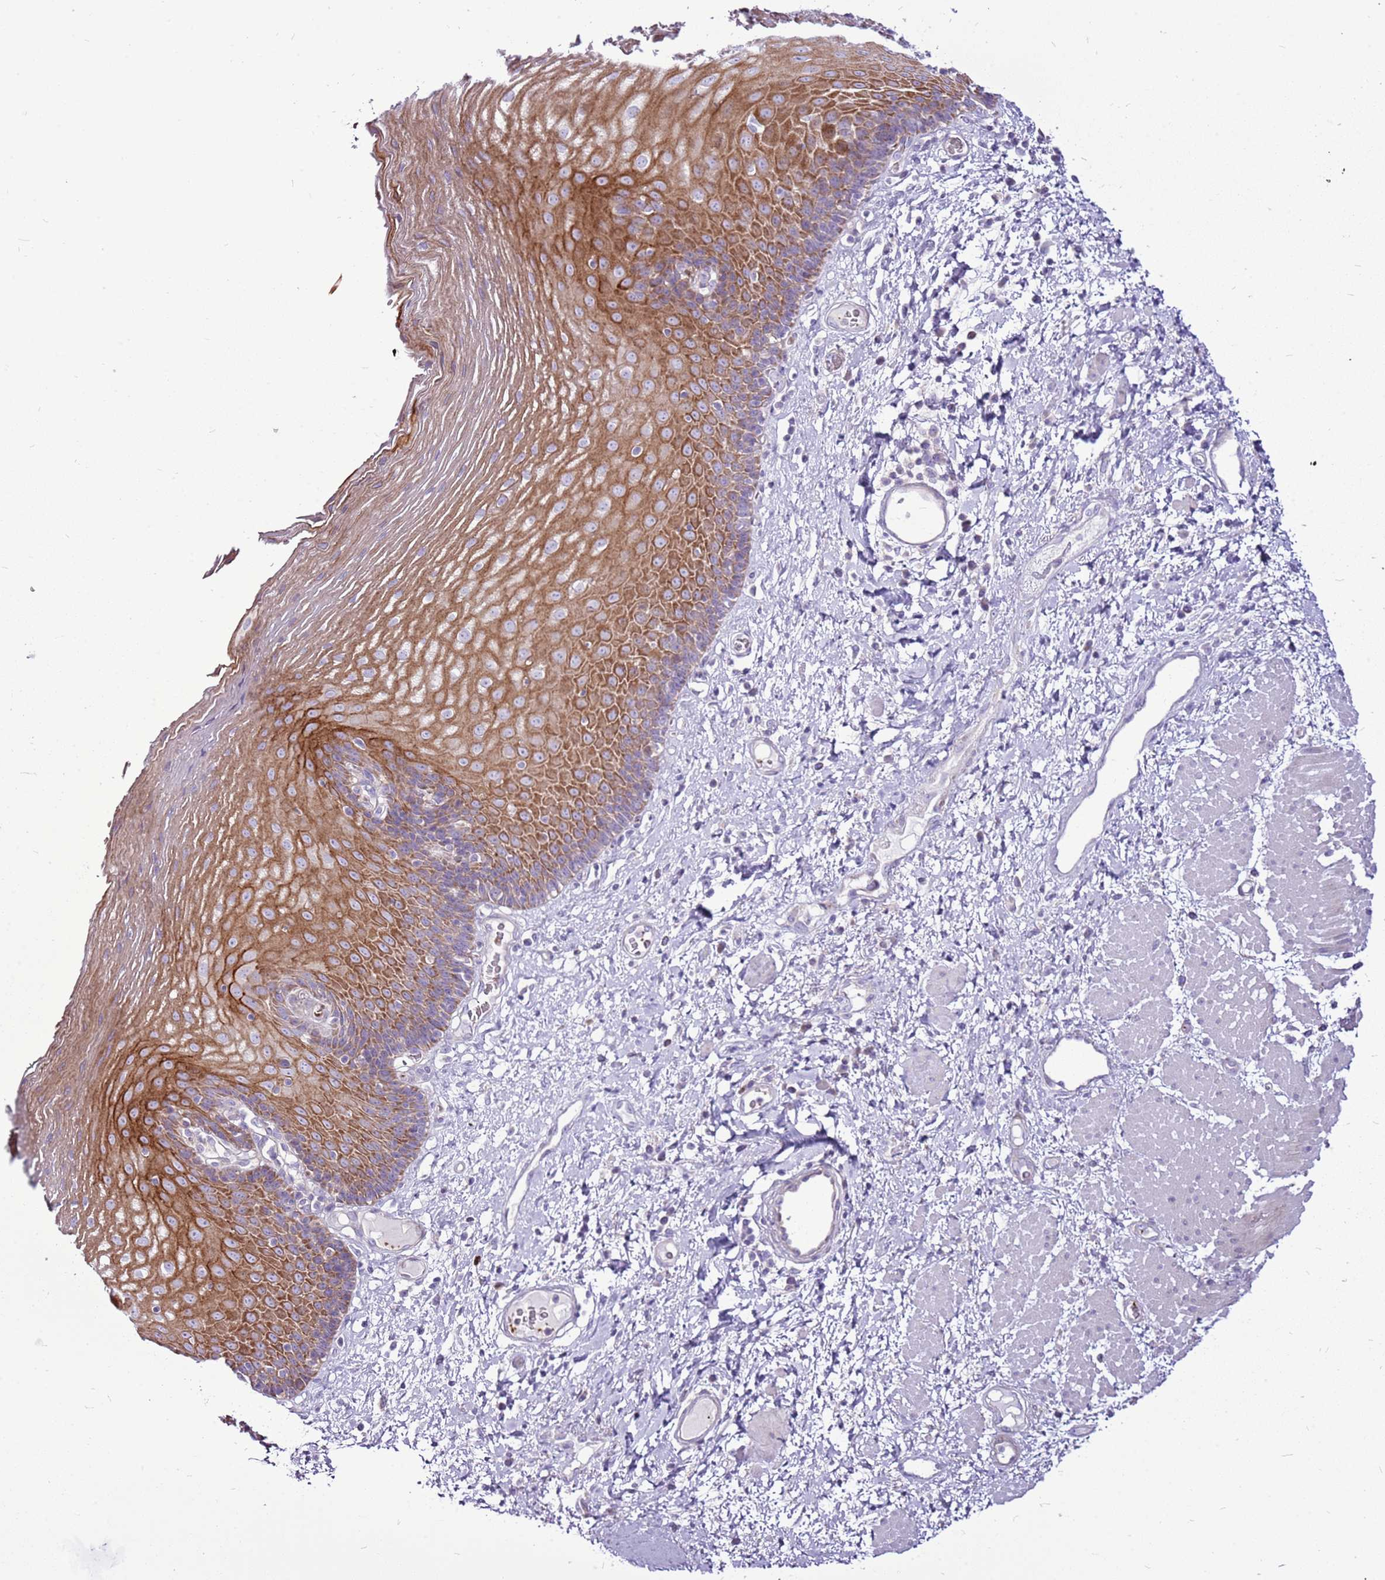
{"staining": {"intensity": "strong", "quantity": "25%-75%", "location": "cytoplasmic/membranous"}, "tissue": "esophagus", "cell_type": "Squamous epithelial cells", "image_type": "normal", "snomed": [{"axis": "morphology", "description": "Normal tissue, NOS"}, {"axis": "morphology", "description": "Adenocarcinoma, NOS"}, {"axis": "topography", "description": "Esophagus"}], "caption": "Esophagus stained for a protein reveals strong cytoplasmic/membranous positivity in squamous epithelial cells. The staining is performed using DAB (3,3'-diaminobenzidine) brown chromogen to label protein expression. The nuclei are counter-stained blue using hematoxylin.", "gene": "CHAC2", "patient": {"sex": "male", "age": 62}}